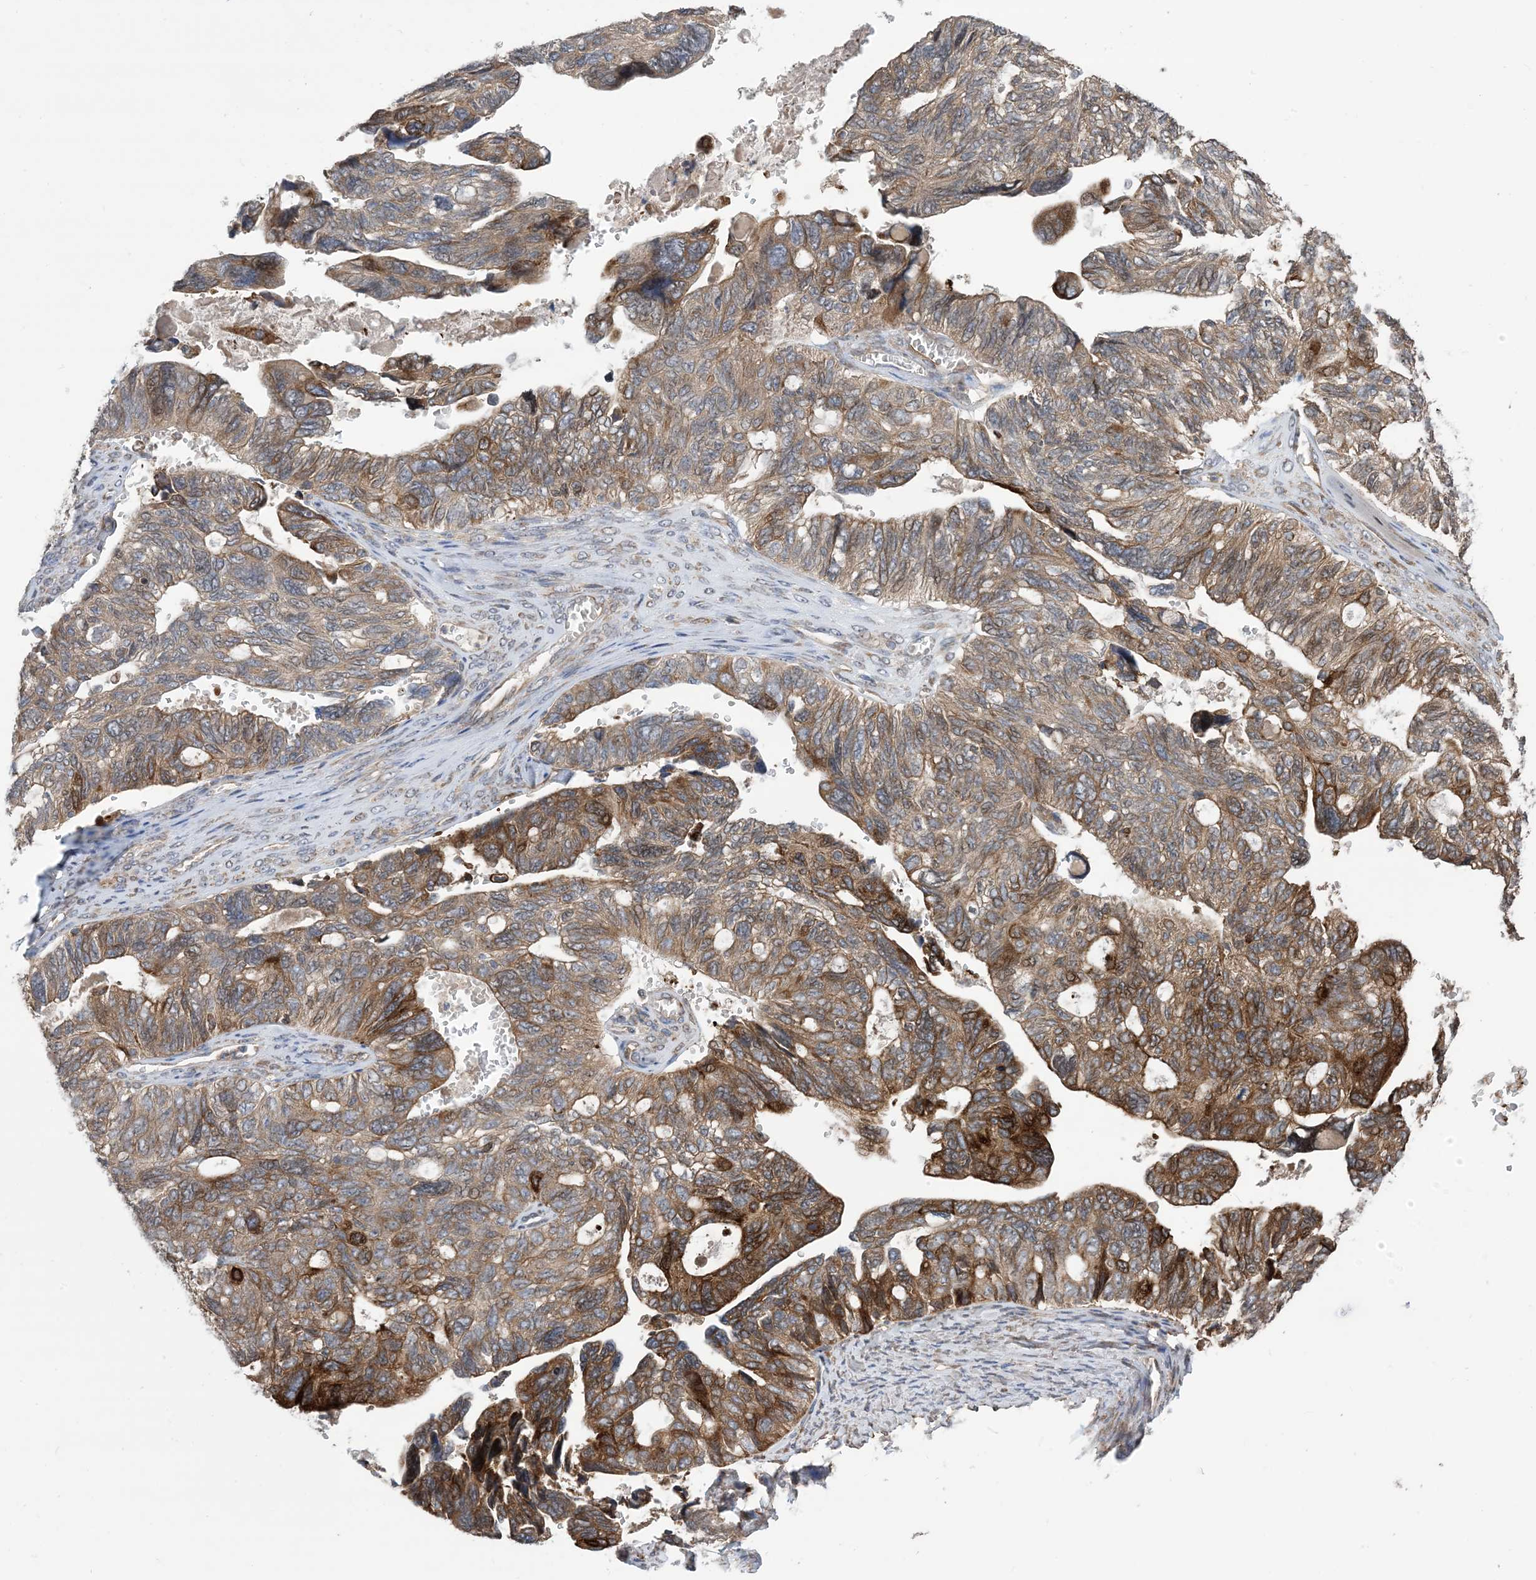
{"staining": {"intensity": "moderate", "quantity": ">75%", "location": "cytoplasmic/membranous"}, "tissue": "ovarian cancer", "cell_type": "Tumor cells", "image_type": "cancer", "snomed": [{"axis": "morphology", "description": "Cystadenocarcinoma, serous, NOS"}, {"axis": "topography", "description": "Ovary"}], "caption": "Brown immunohistochemical staining in human ovarian serous cystadenocarcinoma reveals moderate cytoplasmic/membranous positivity in about >75% of tumor cells.", "gene": "CLEC16A", "patient": {"sex": "female", "age": 79}}